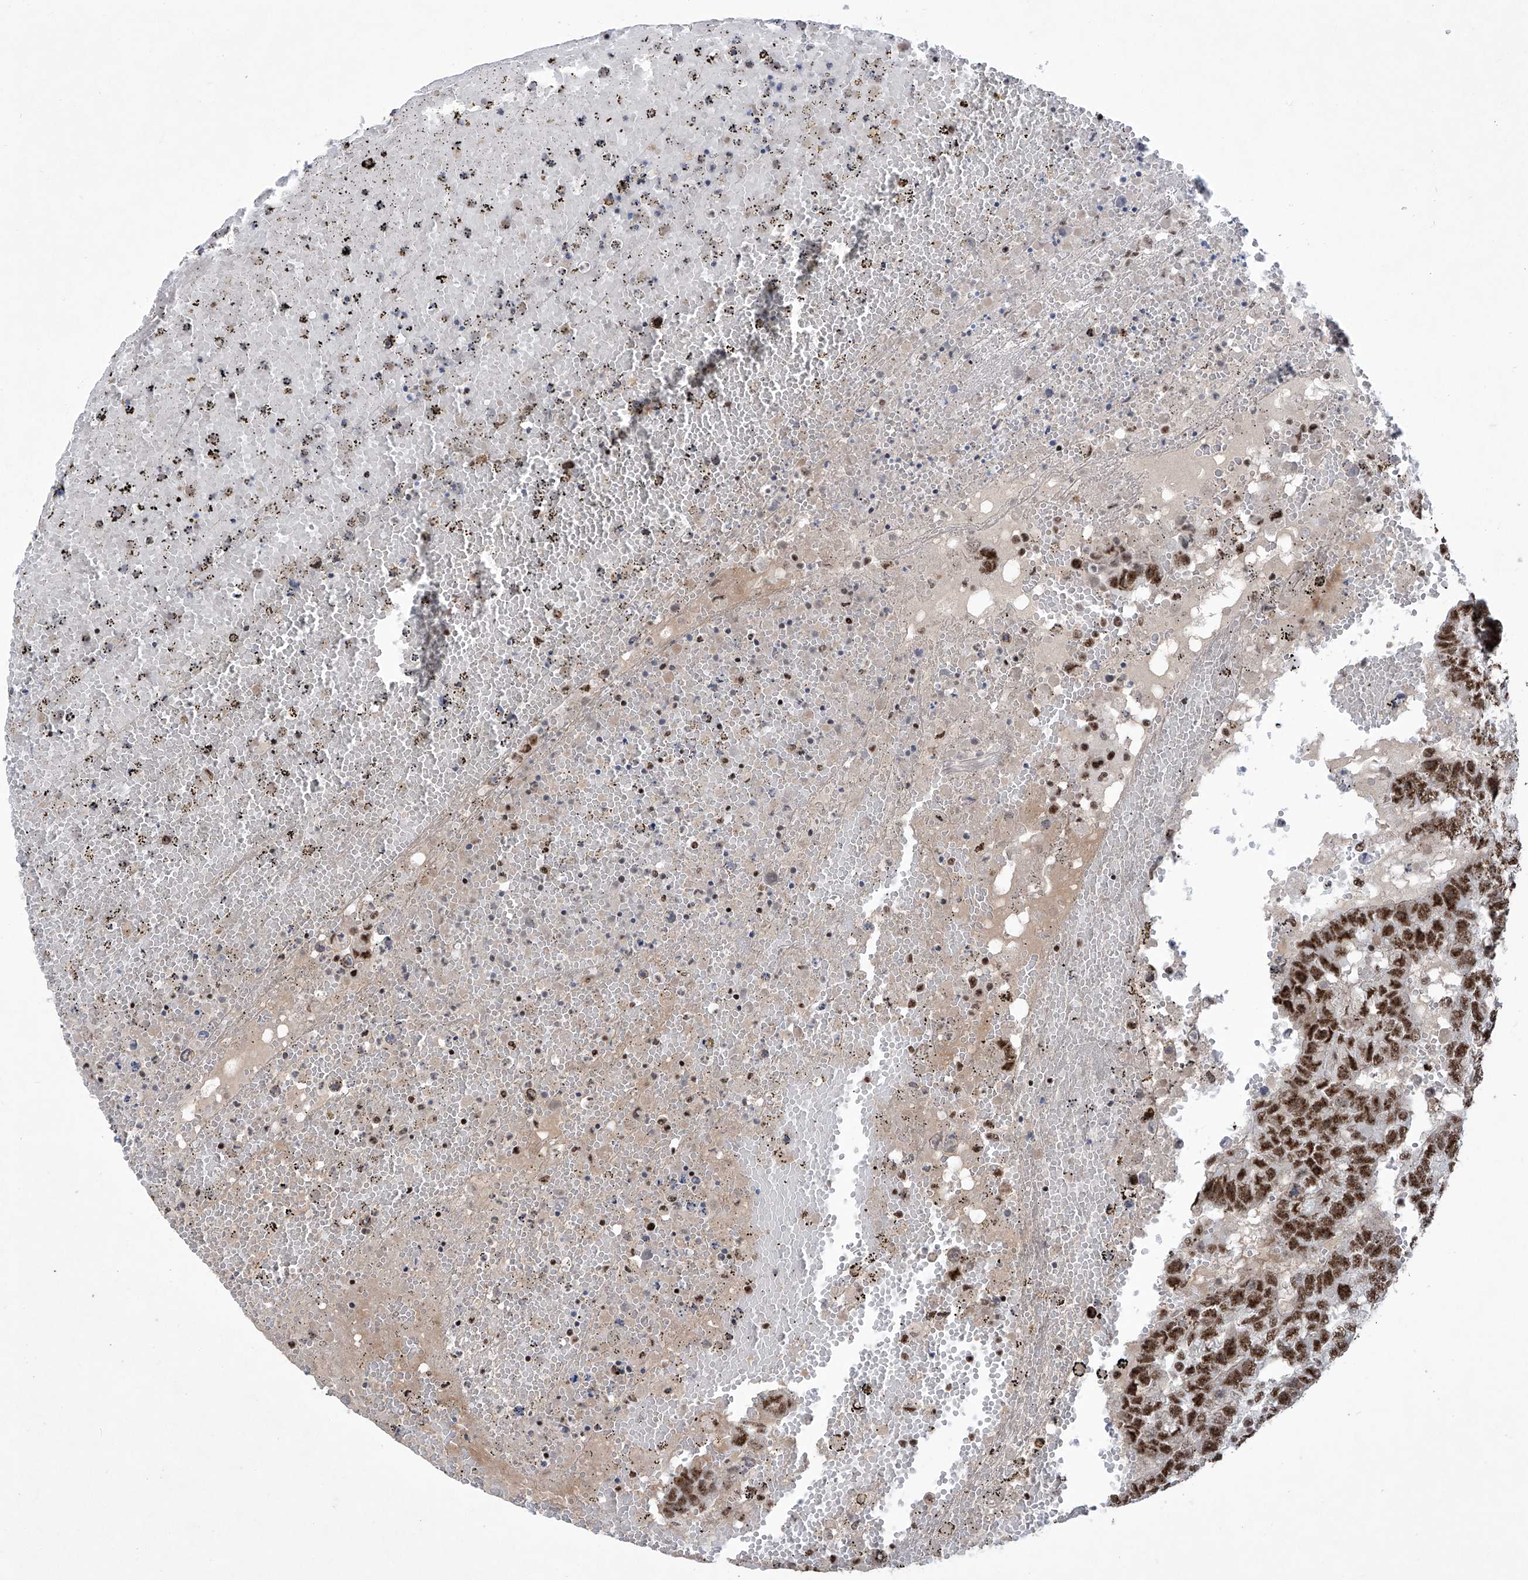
{"staining": {"intensity": "strong", "quantity": ">75%", "location": "nuclear"}, "tissue": "testis cancer", "cell_type": "Tumor cells", "image_type": "cancer", "snomed": [{"axis": "morphology", "description": "Carcinoma, Embryonal, NOS"}, {"axis": "topography", "description": "Testis"}], "caption": "Immunohistochemistry (IHC) staining of testis cancer, which displays high levels of strong nuclear positivity in approximately >75% of tumor cells indicating strong nuclear protein positivity. The staining was performed using DAB (brown) for protein detection and nuclei were counterstained in hematoxylin (blue).", "gene": "FBXL4", "patient": {"sex": "male", "age": 25}}